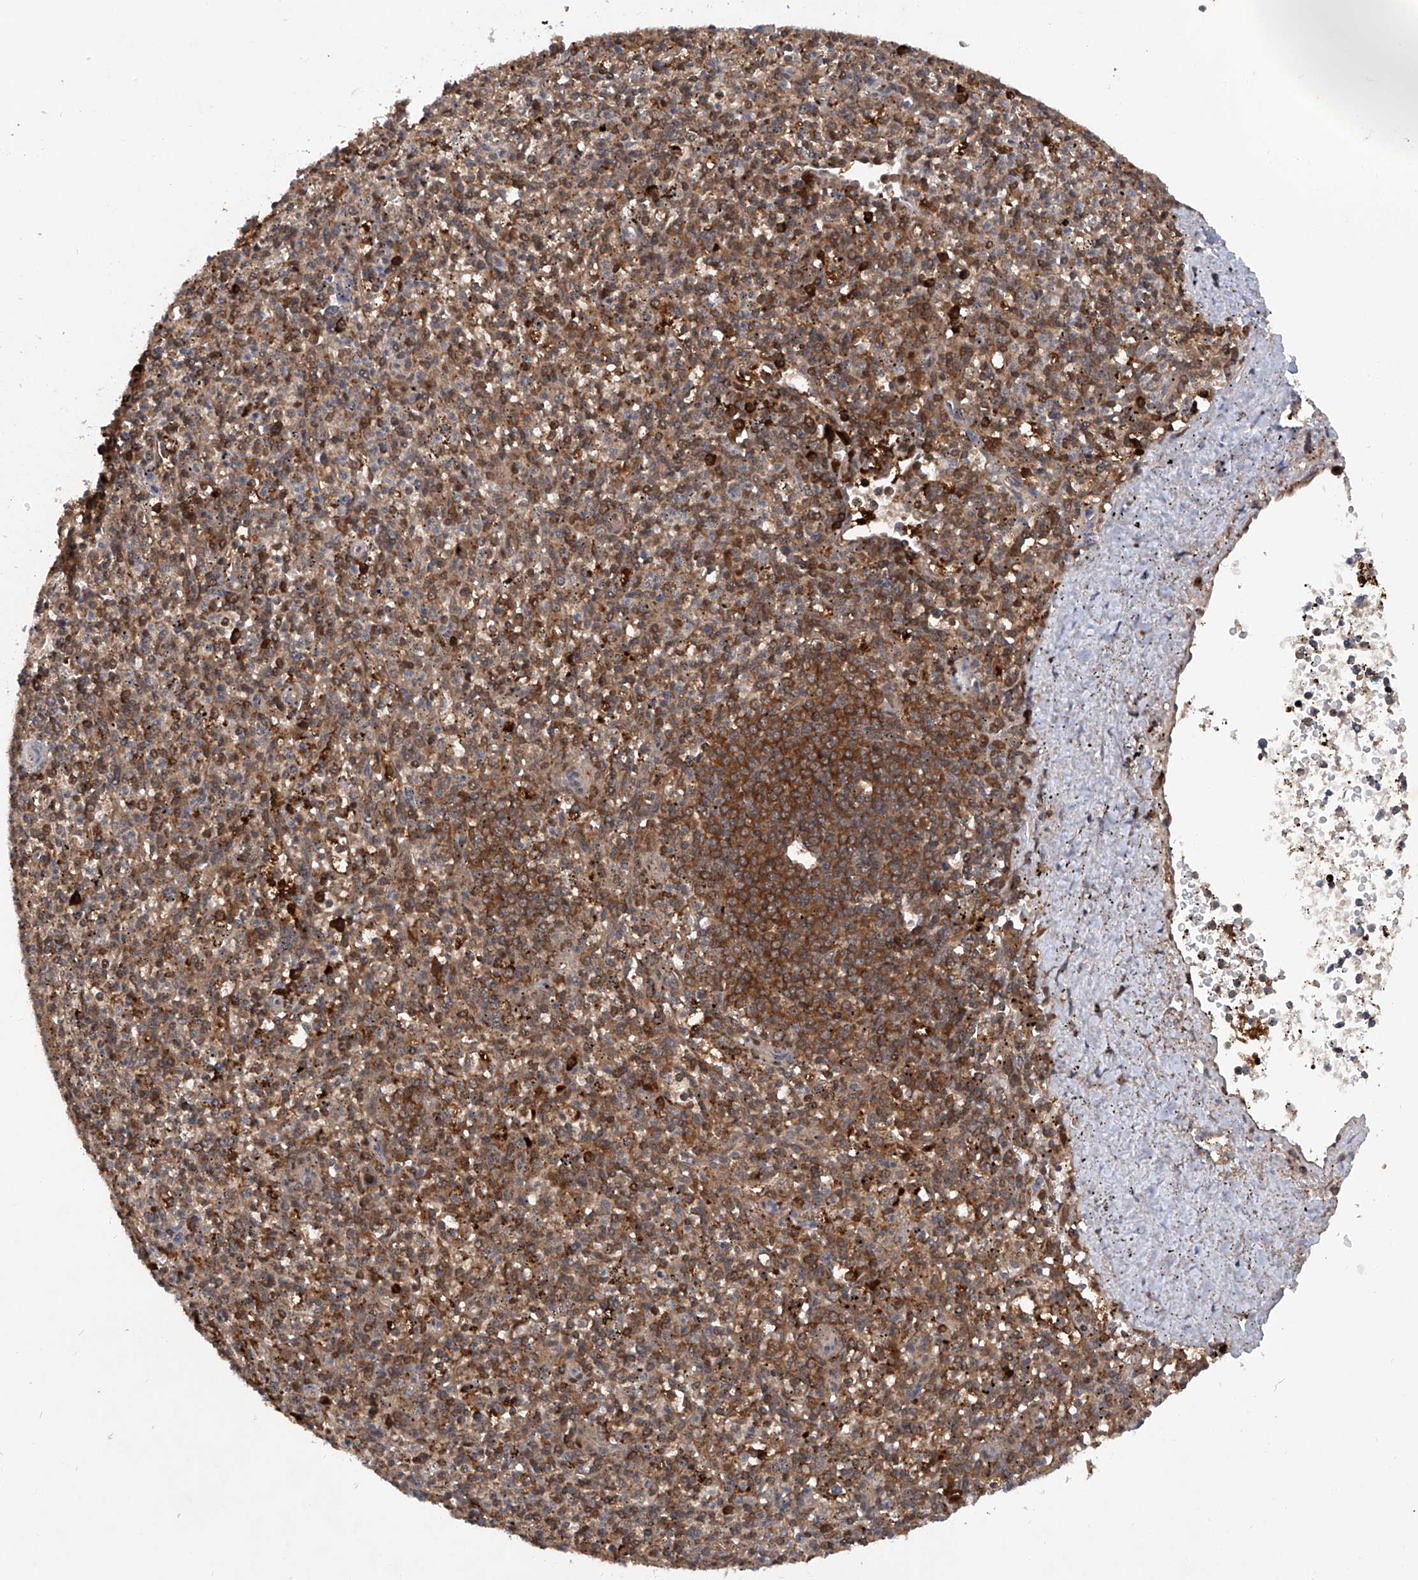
{"staining": {"intensity": "moderate", "quantity": "25%-75%", "location": "cytoplasmic/membranous"}, "tissue": "spleen", "cell_type": "Cells in red pulp", "image_type": "normal", "snomed": [{"axis": "morphology", "description": "Normal tissue, NOS"}, {"axis": "topography", "description": "Spleen"}], "caption": "High-power microscopy captured an IHC image of unremarkable spleen, revealing moderate cytoplasmic/membranous expression in approximately 25%-75% of cells in red pulp. (DAB (3,3'-diaminobenzidine) = brown stain, brightfield microscopy at high magnification).", "gene": "ASCC3", "patient": {"sex": "male", "age": 72}}